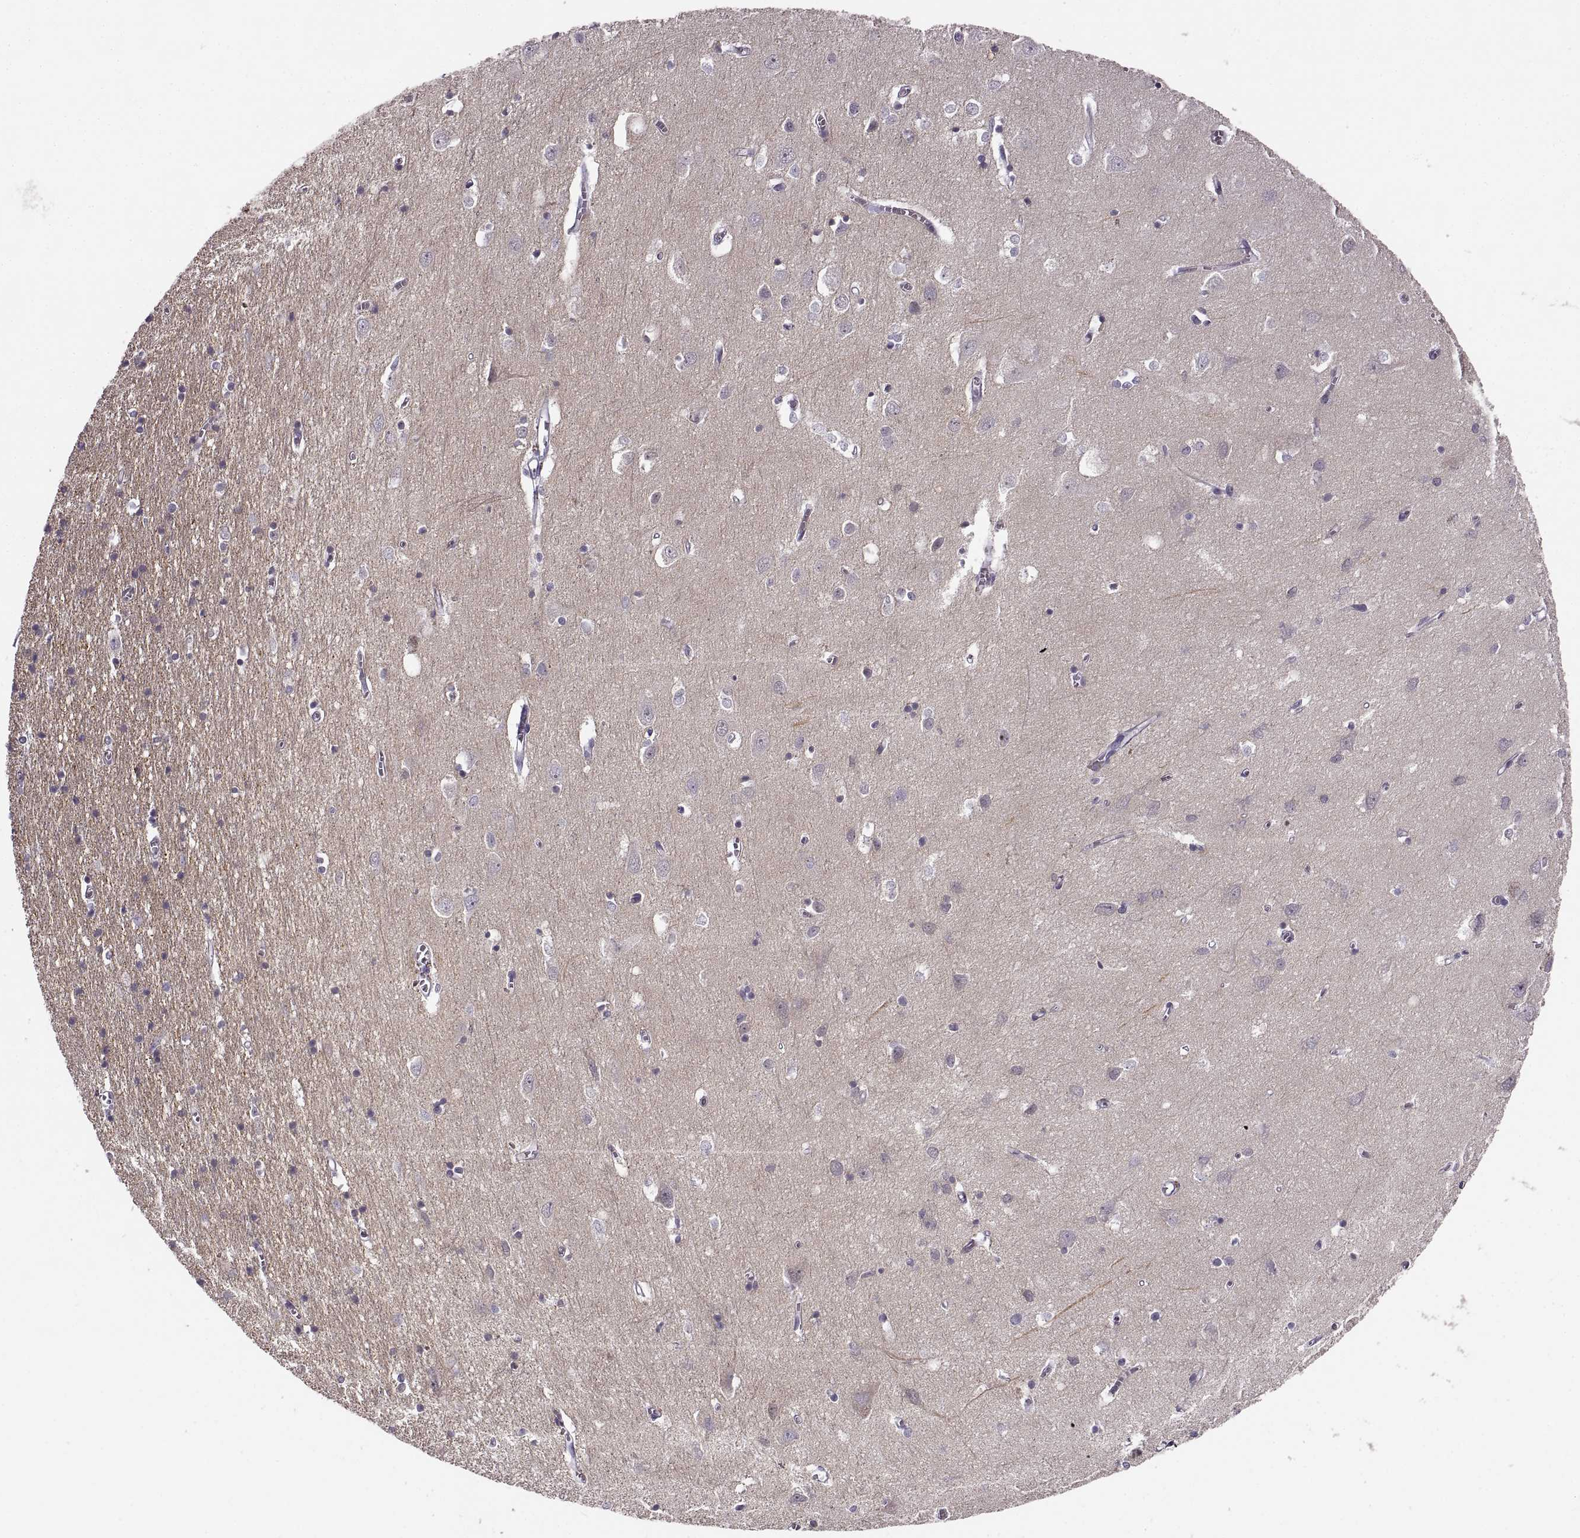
{"staining": {"intensity": "negative", "quantity": "none", "location": "none"}, "tissue": "cerebral cortex", "cell_type": "Endothelial cells", "image_type": "normal", "snomed": [{"axis": "morphology", "description": "Normal tissue, NOS"}, {"axis": "topography", "description": "Cerebral cortex"}], "caption": "An image of human cerebral cortex is negative for staining in endothelial cells. (Brightfield microscopy of DAB (3,3'-diaminobenzidine) immunohistochemistry (IHC) at high magnification).", "gene": "CNTN1", "patient": {"sex": "male", "age": 70}}